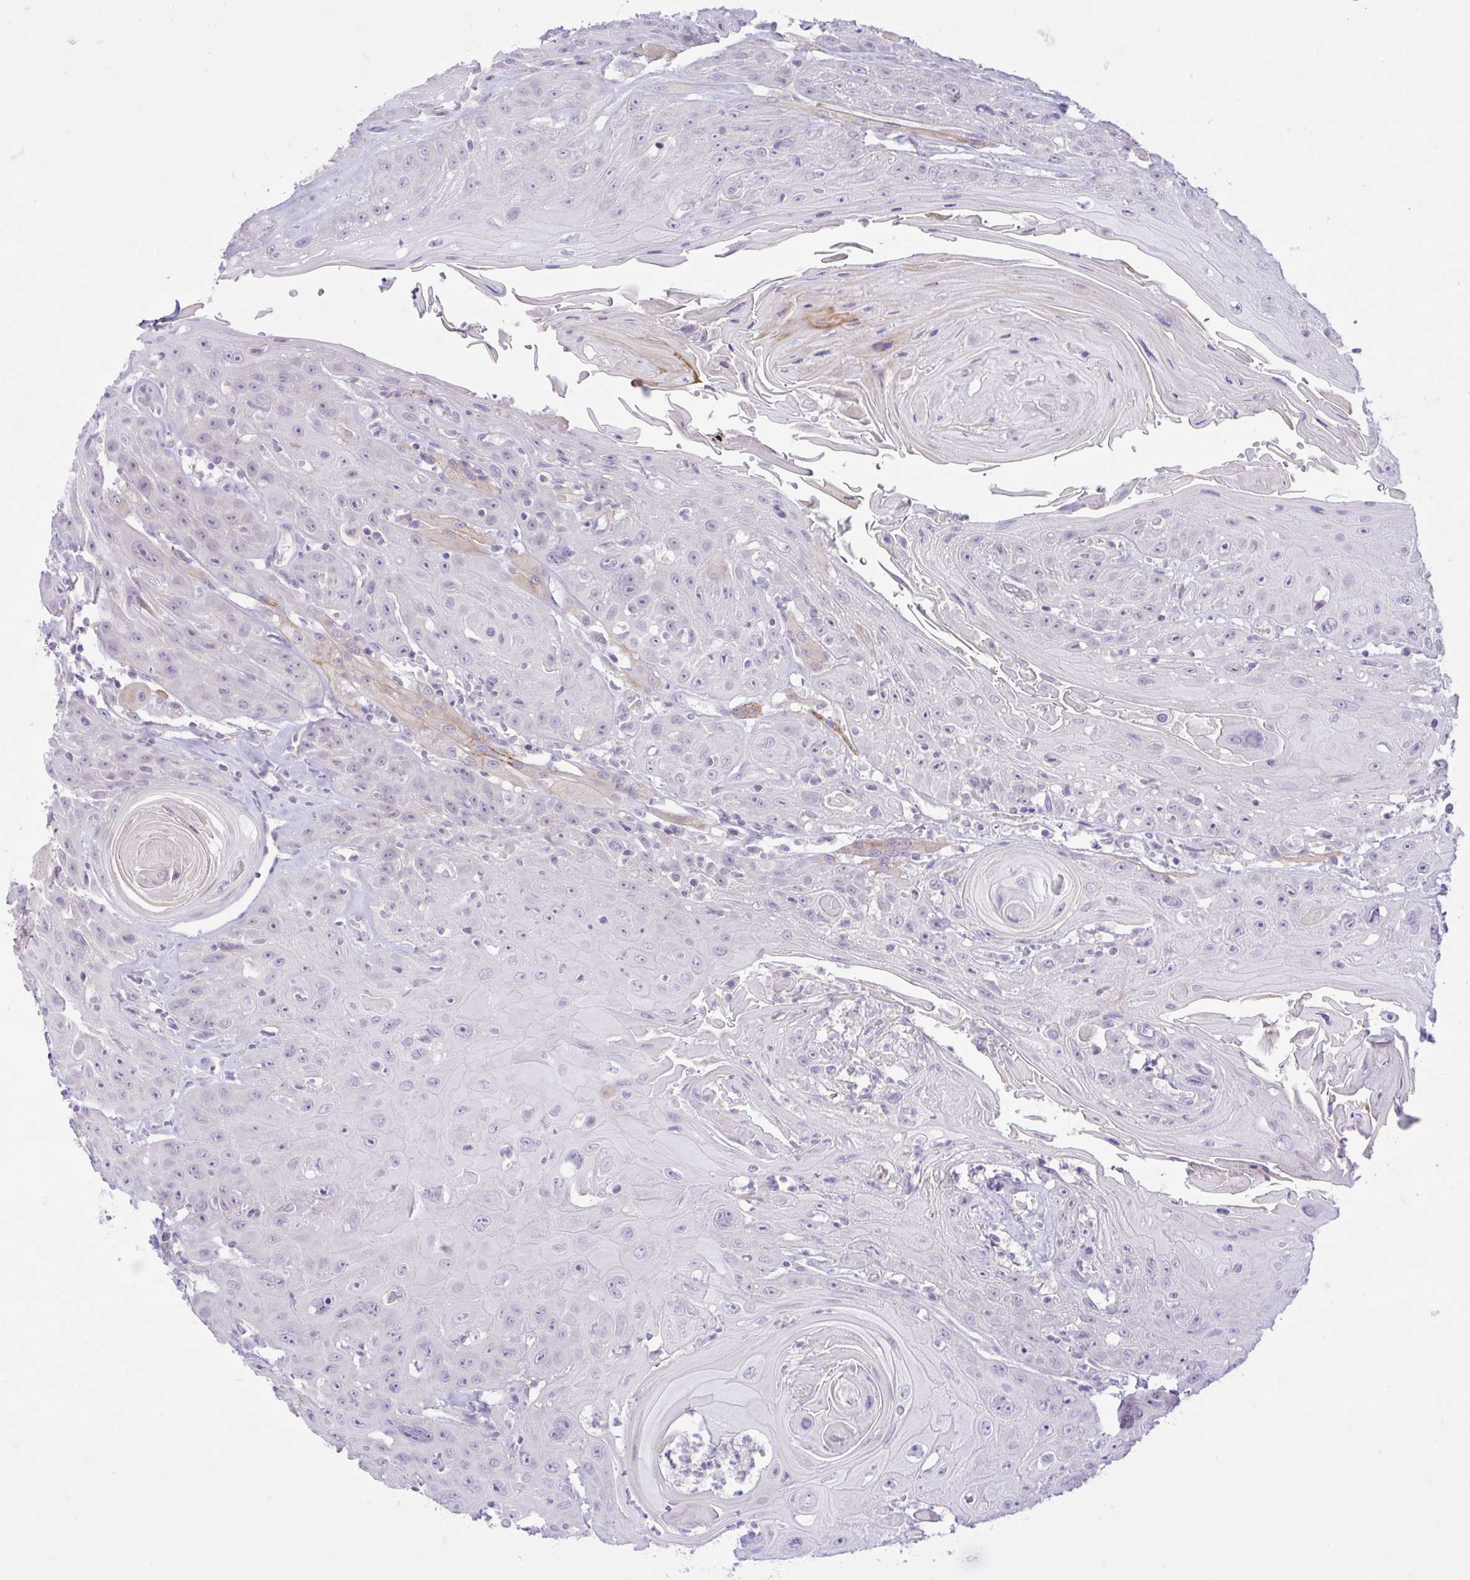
{"staining": {"intensity": "negative", "quantity": "none", "location": "none"}, "tissue": "head and neck cancer", "cell_type": "Tumor cells", "image_type": "cancer", "snomed": [{"axis": "morphology", "description": "Squamous cell carcinoma, NOS"}, {"axis": "topography", "description": "Head-Neck"}], "caption": "Immunohistochemistry (IHC) image of neoplastic tissue: head and neck cancer stained with DAB (3,3'-diaminobenzidine) displays no significant protein staining in tumor cells. (Immunohistochemistry (IHC), brightfield microscopy, high magnification).", "gene": "ZNF101", "patient": {"sex": "female", "age": 59}}